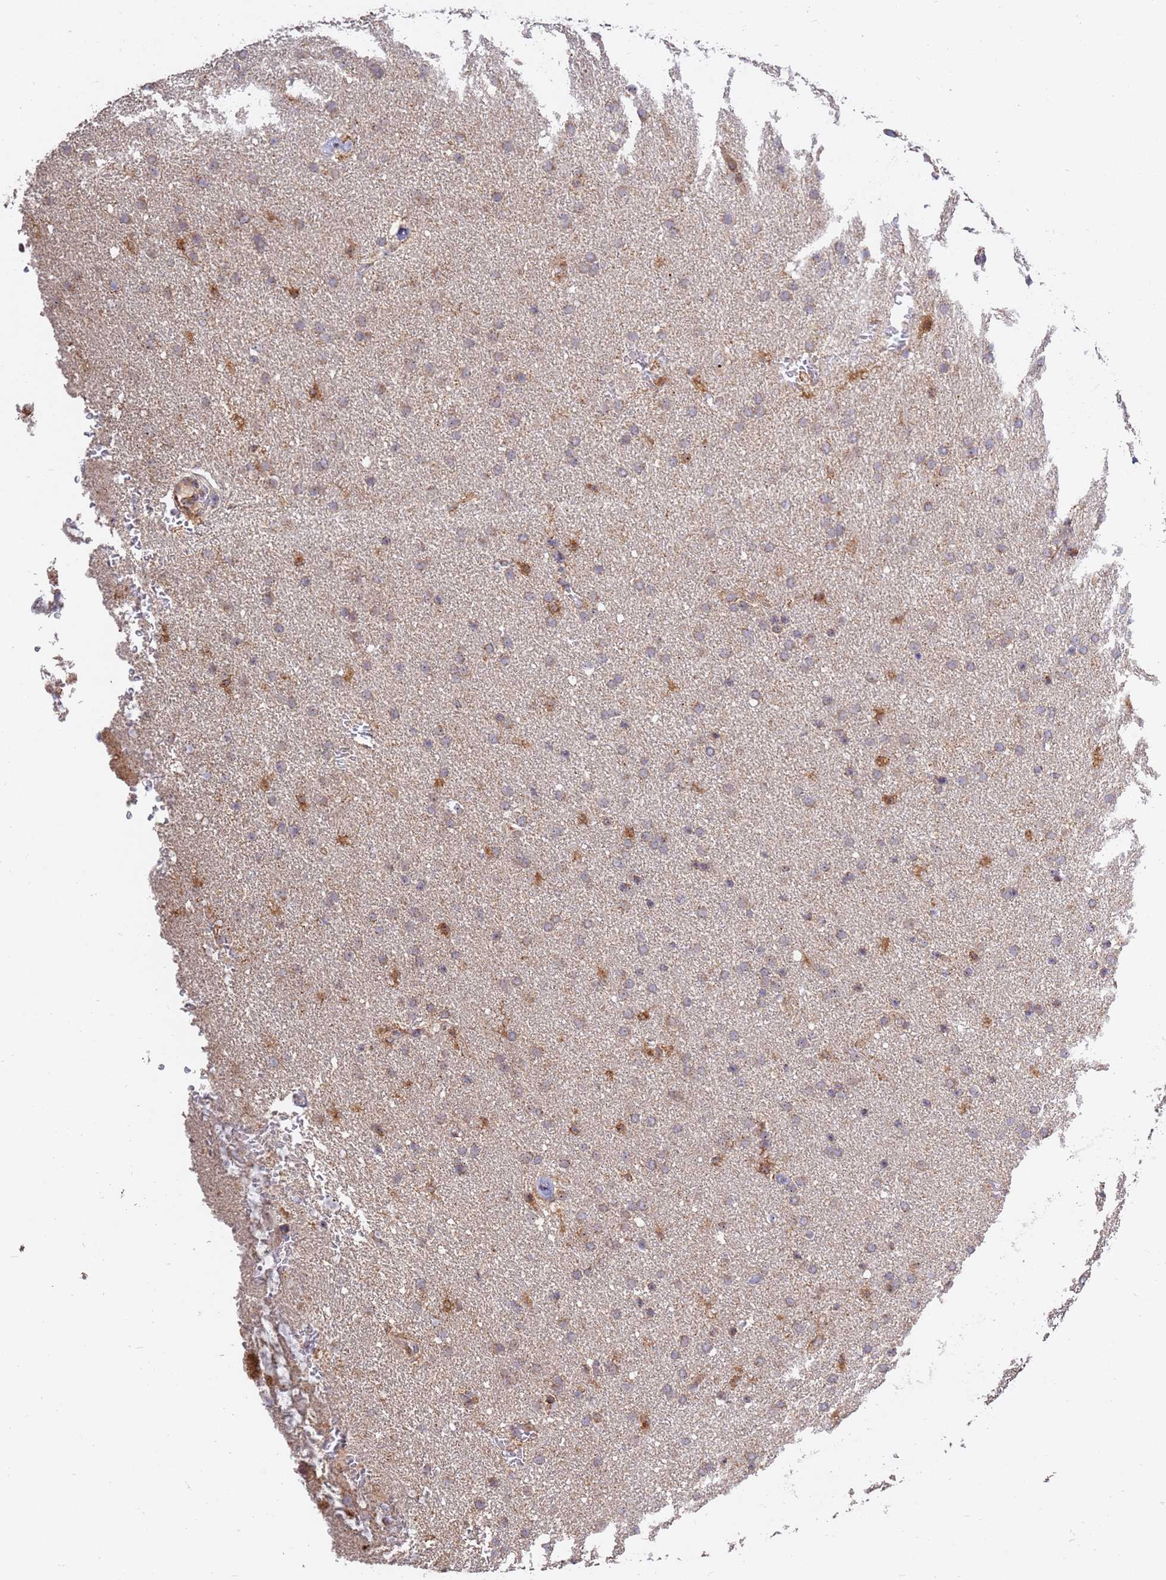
{"staining": {"intensity": "moderate", "quantity": "25%-75%", "location": "cytoplasmic/membranous"}, "tissue": "glioma", "cell_type": "Tumor cells", "image_type": "cancer", "snomed": [{"axis": "morphology", "description": "Glioma, malignant, High grade"}, {"axis": "topography", "description": "Brain"}], "caption": "IHC image of neoplastic tissue: glioma stained using IHC reveals medium levels of moderate protein expression localized specifically in the cytoplasmic/membranous of tumor cells, appearing as a cytoplasmic/membranous brown color.", "gene": "KIF25", "patient": {"sex": "male", "age": 72}}